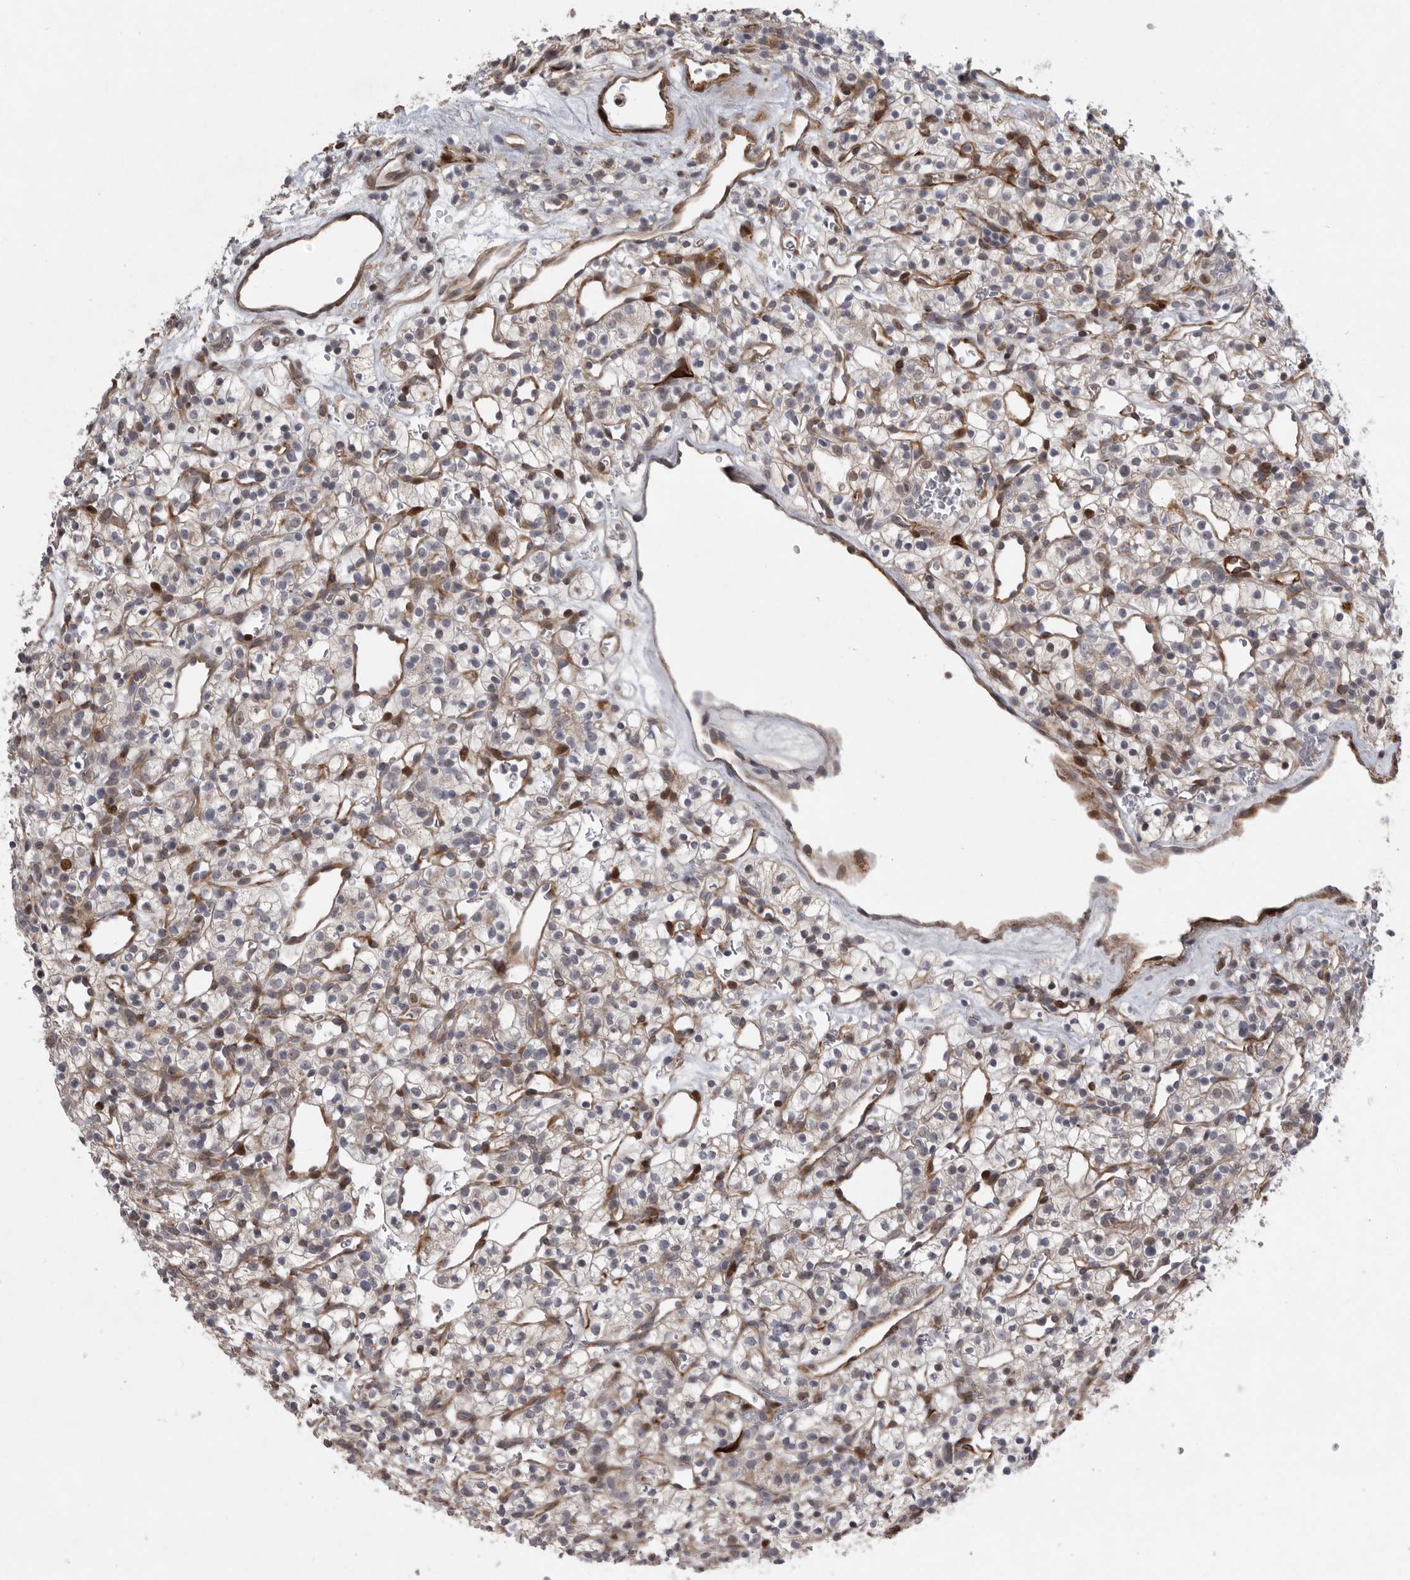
{"staining": {"intensity": "weak", "quantity": ">75%", "location": "cytoplasmic/membranous"}, "tissue": "renal cancer", "cell_type": "Tumor cells", "image_type": "cancer", "snomed": [{"axis": "morphology", "description": "Adenocarcinoma, NOS"}, {"axis": "topography", "description": "Kidney"}], "caption": "Human renal cancer stained for a protein (brown) reveals weak cytoplasmic/membranous positive positivity in approximately >75% of tumor cells.", "gene": "MPDZ", "patient": {"sex": "female", "age": 57}}